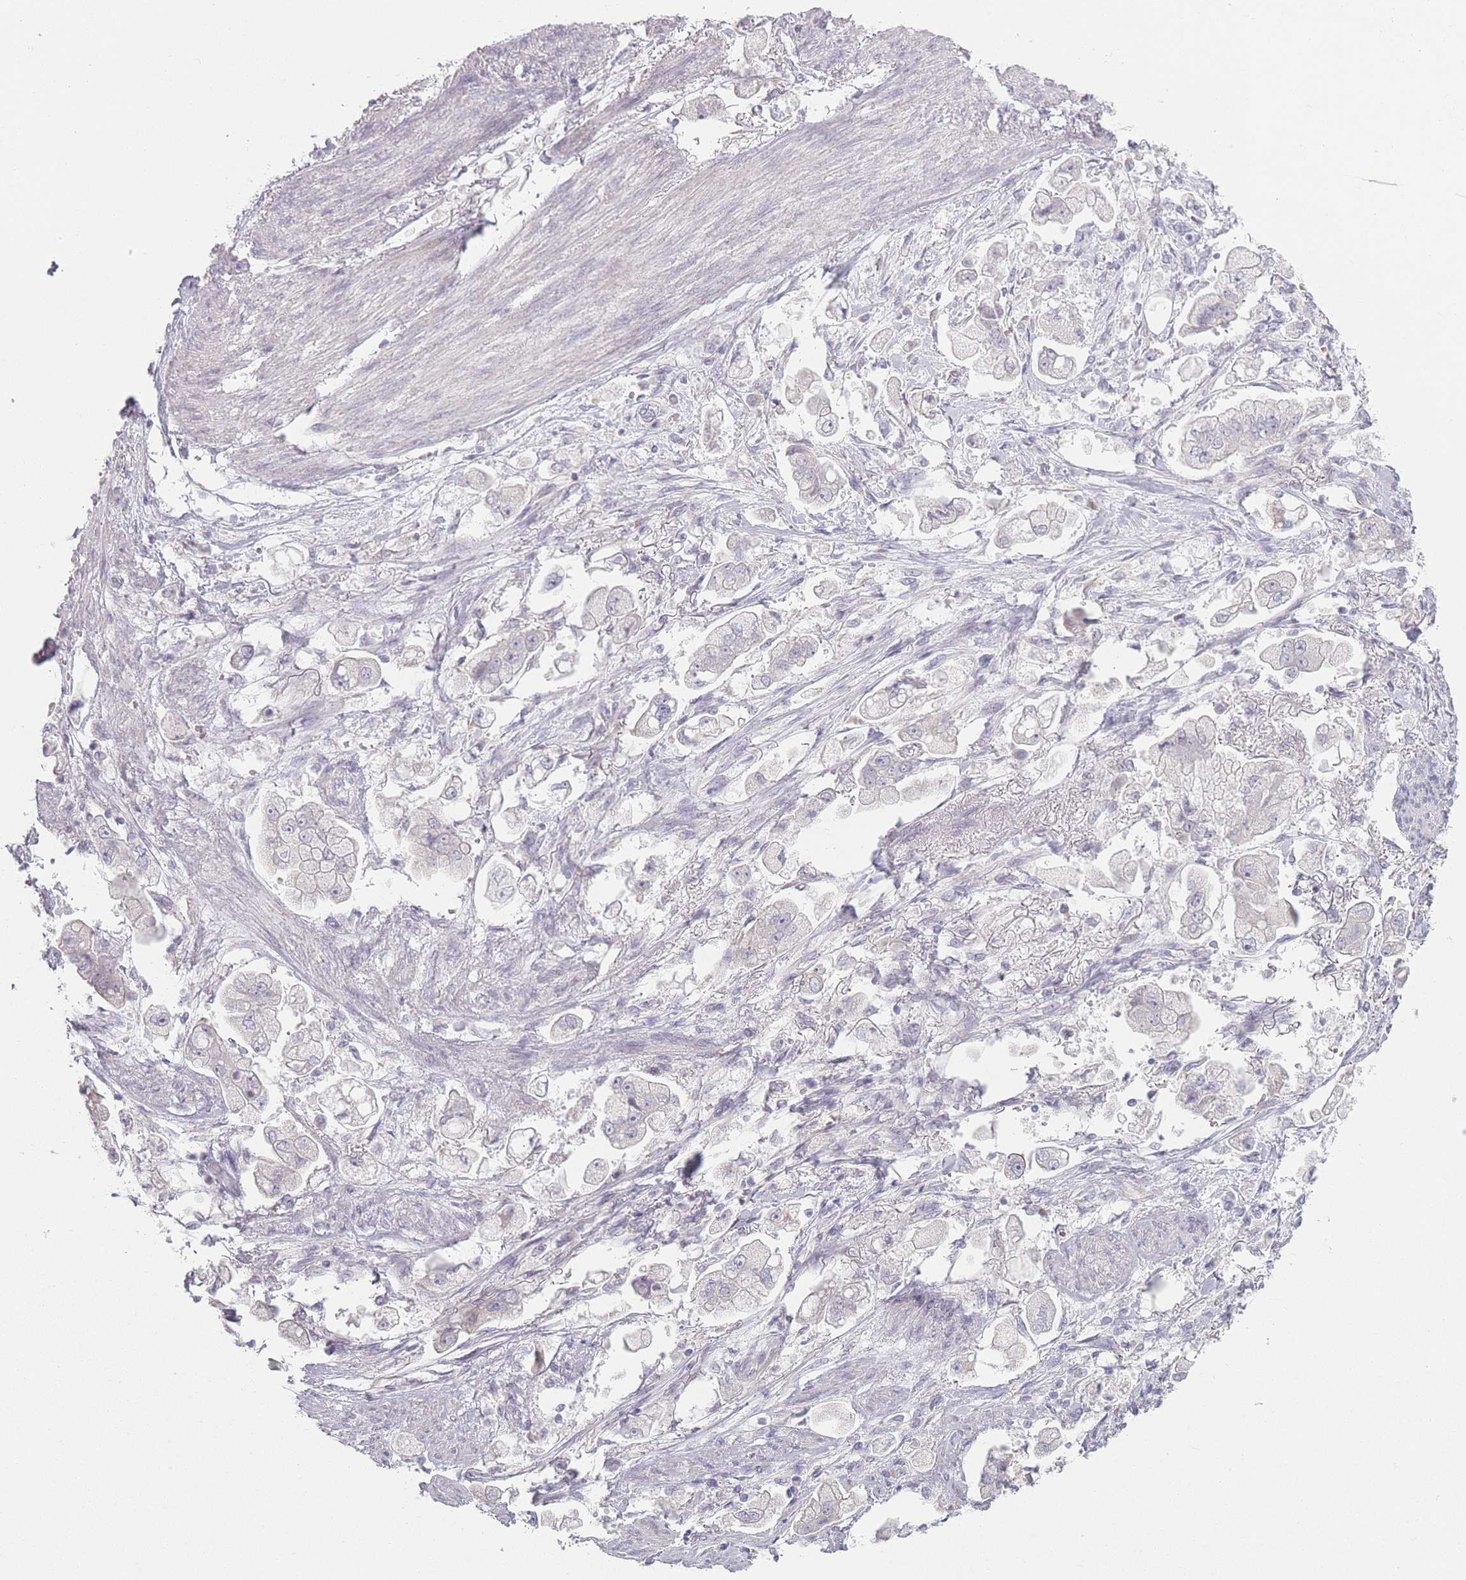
{"staining": {"intensity": "negative", "quantity": "none", "location": "none"}, "tissue": "stomach cancer", "cell_type": "Tumor cells", "image_type": "cancer", "snomed": [{"axis": "morphology", "description": "Adenocarcinoma, NOS"}, {"axis": "topography", "description": "Stomach"}], "caption": "This histopathology image is of adenocarcinoma (stomach) stained with IHC to label a protein in brown with the nuclei are counter-stained blue. There is no staining in tumor cells.", "gene": "RASL10B", "patient": {"sex": "male", "age": 62}}